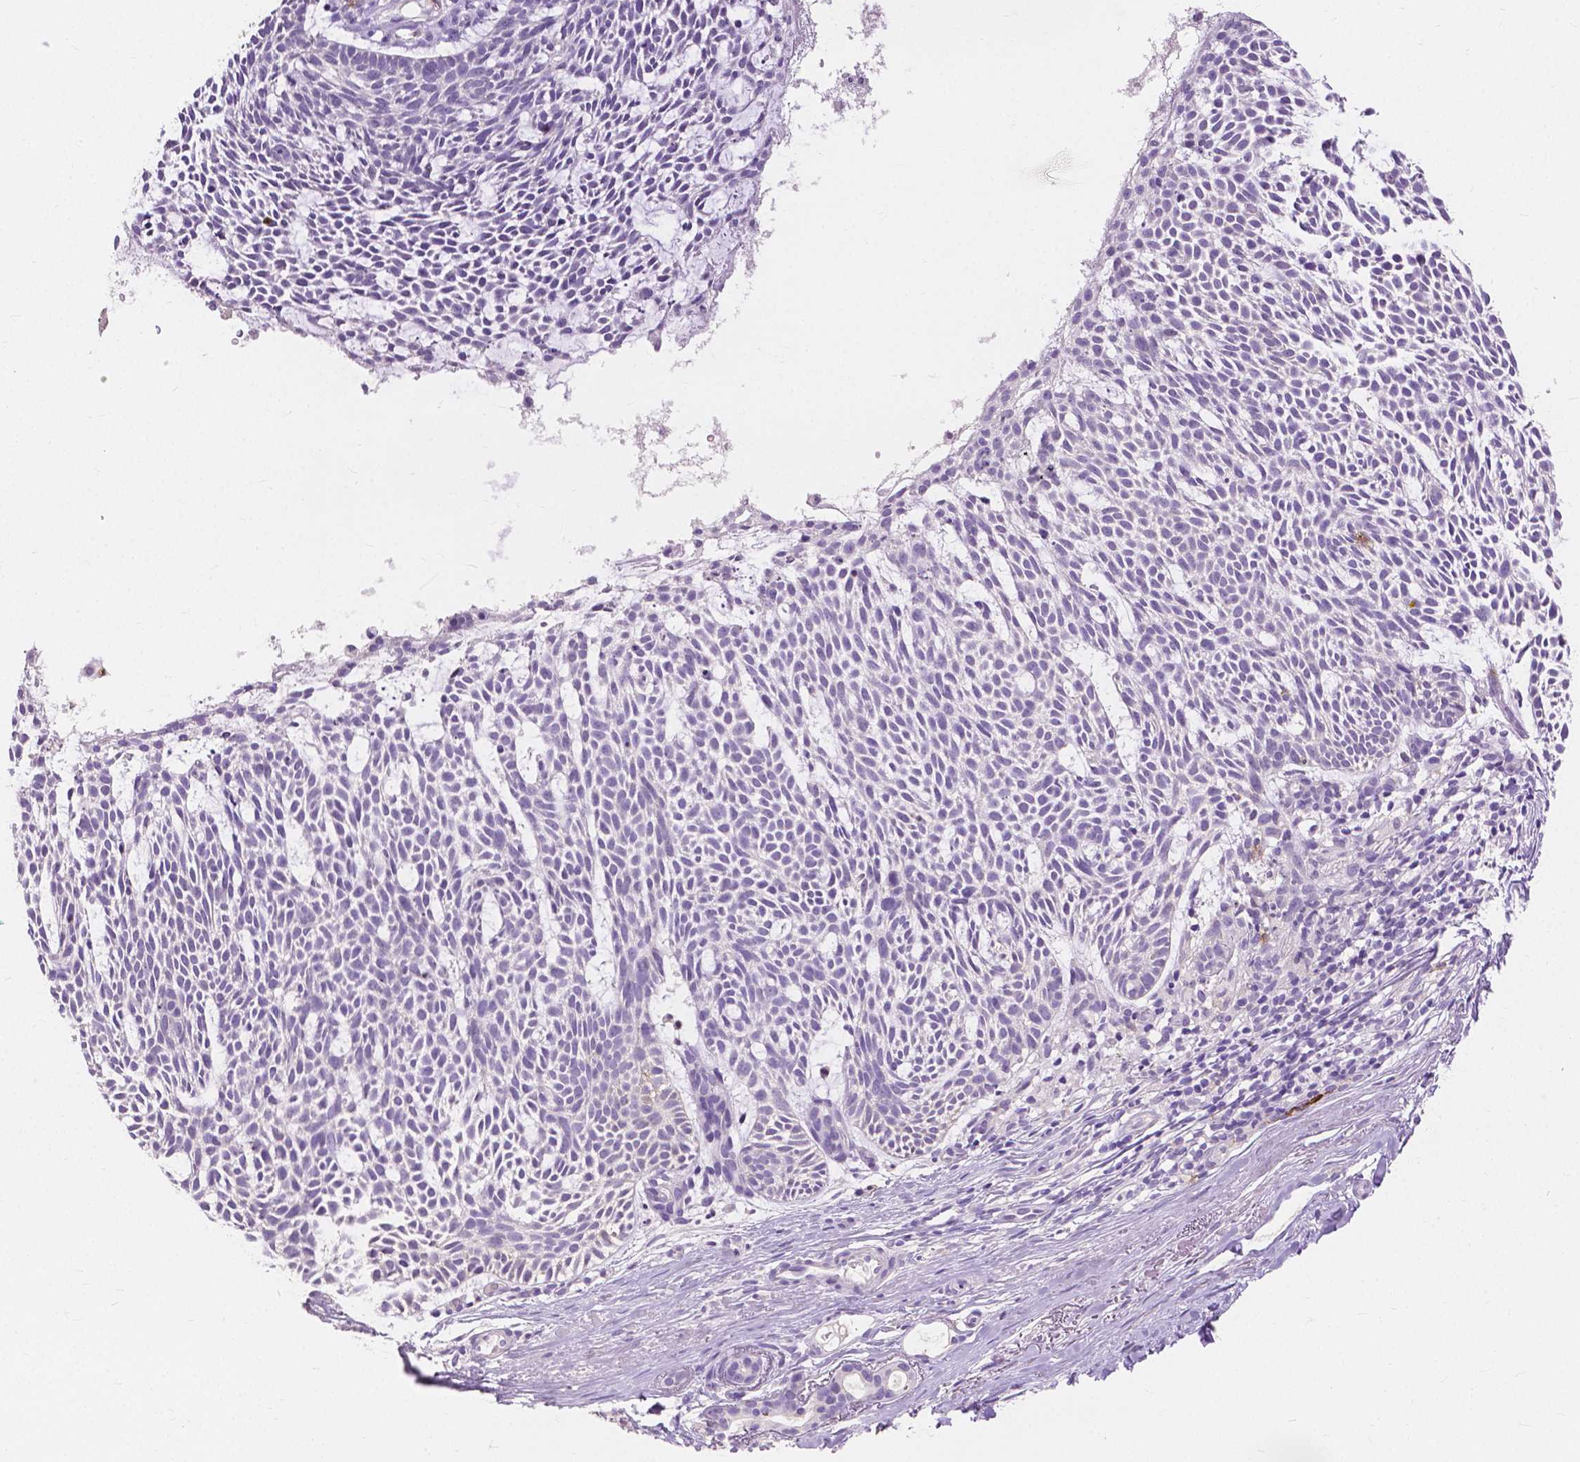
{"staining": {"intensity": "negative", "quantity": "none", "location": "none"}, "tissue": "skin cancer", "cell_type": "Tumor cells", "image_type": "cancer", "snomed": [{"axis": "morphology", "description": "Basal cell carcinoma"}, {"axis": "topography", "description": "Skin"}], "caption": "This is an immunohistochemistry image of skin cancer. There is no expression in tumor cells.", "gene": "CXCR2", "patient": {"sex": "male", "age": 83}}